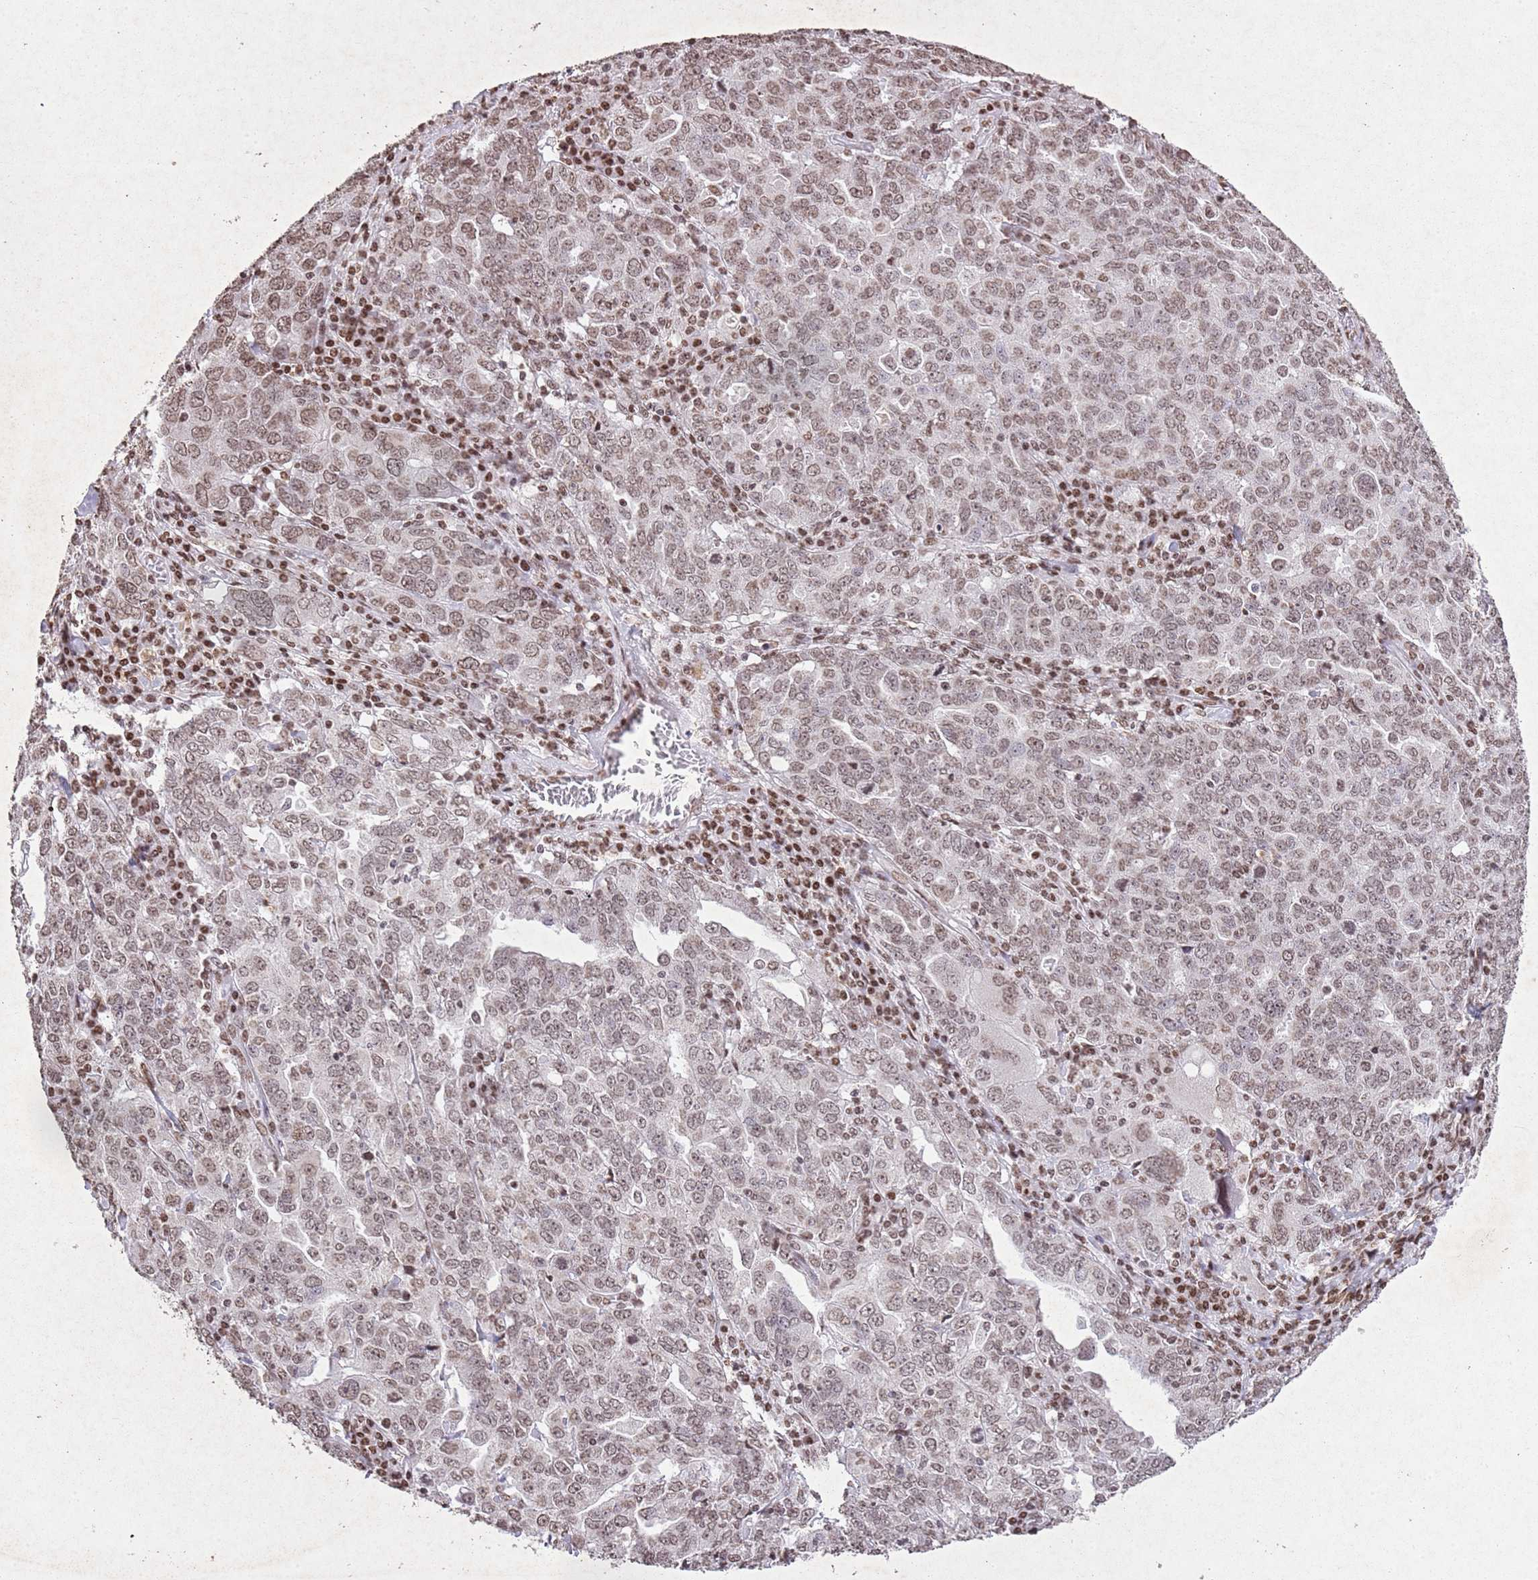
{"staining": {"intensity": "moderate", "quantity": ">75%", "location": "nuclear"}, "tissue": "ovarian cancer", "cell_type": "Tumor cells", "image_type": "cancer", "snomed": [{"axis": "morphology", "description": "Carcinoma, endometroid"}, {"axis": "topography", "description": "Ovary"}], "caption": "Ovarian cancer stained with a protein marker exhibits moderate staining in tumor cells.", "gene": "BMAL1", "patient": {"sex": "female", "age": 62}}